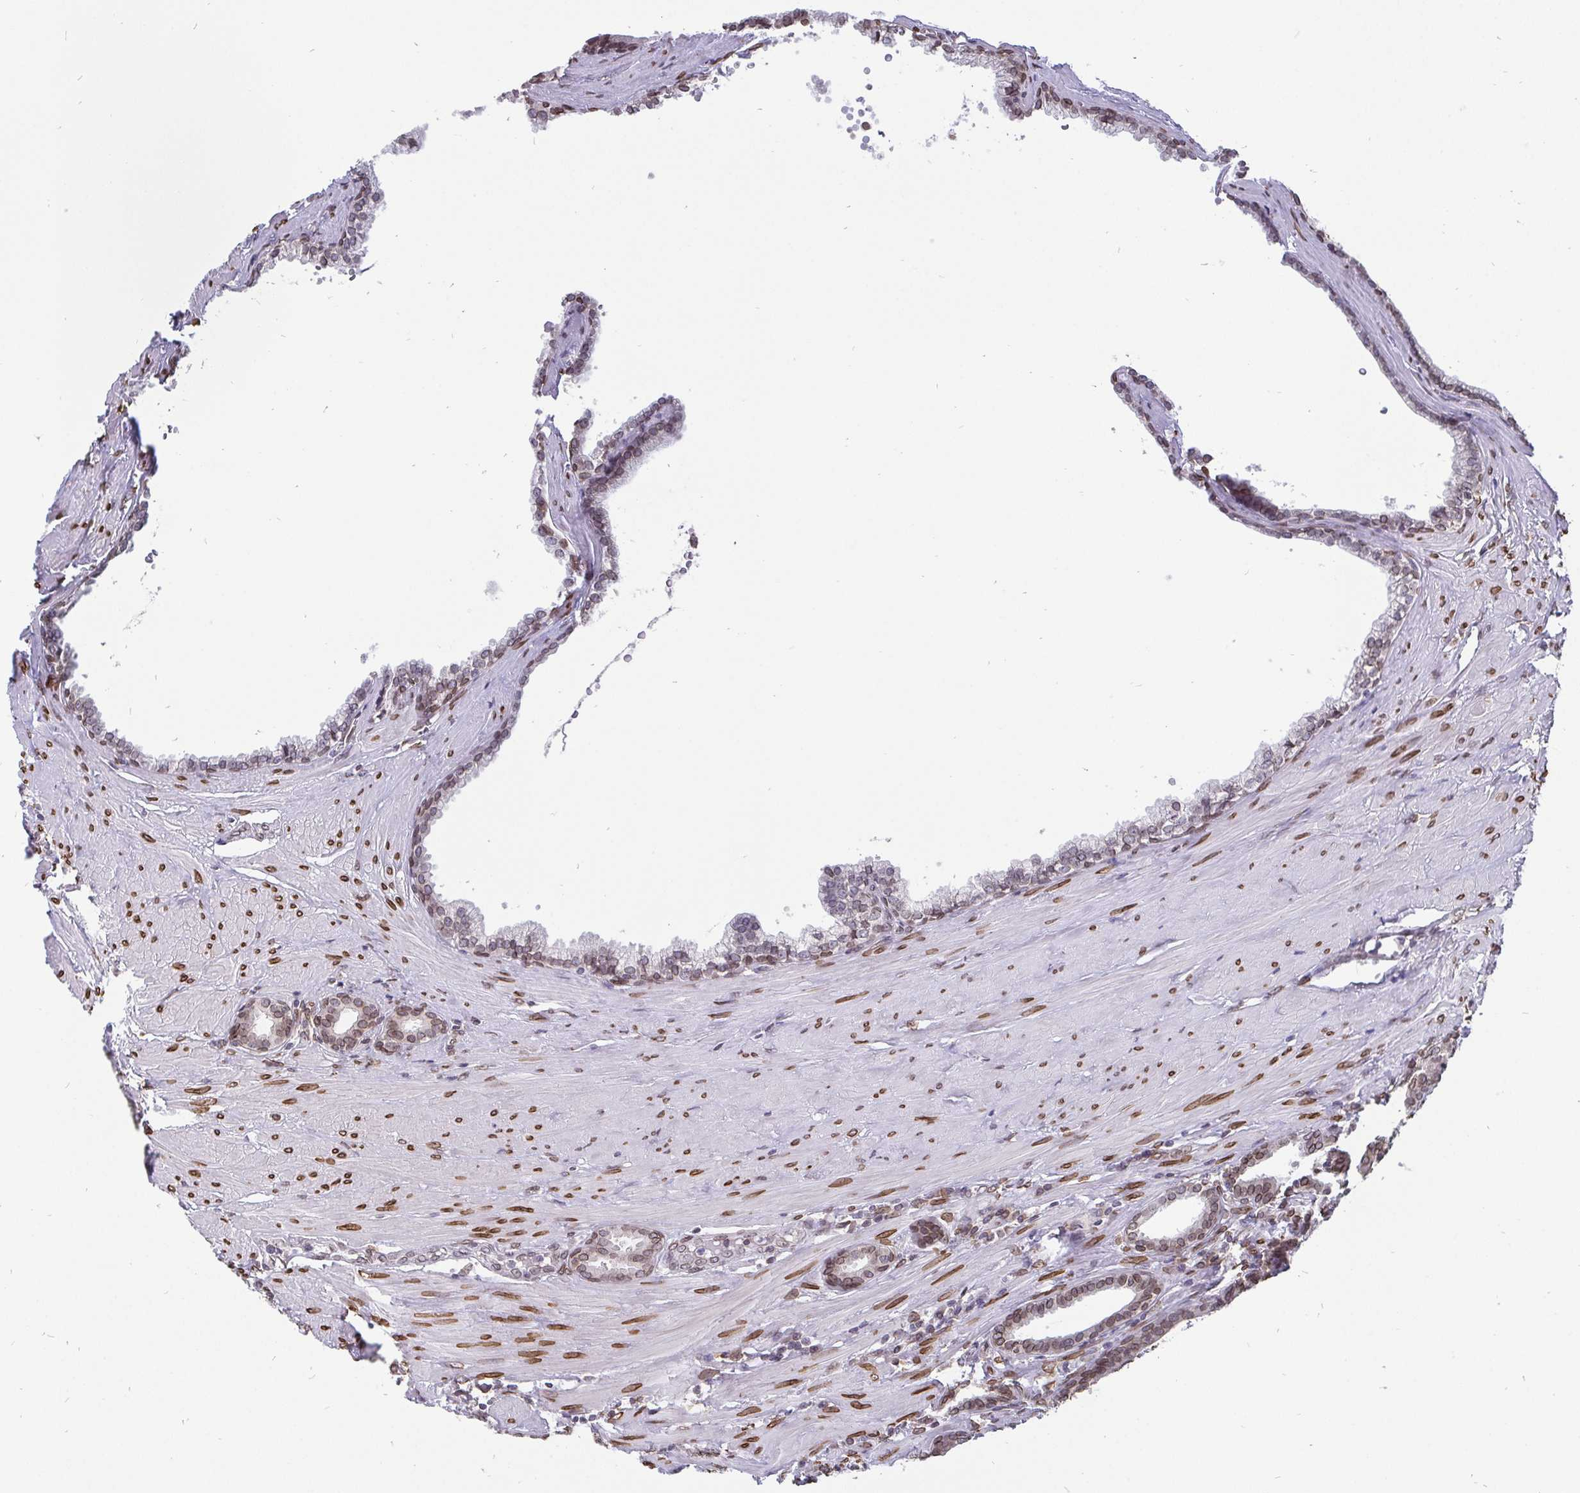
{"staining": {"intensity": "moderate", "quantity": ">75%", "location": "cytoplasmic/membranous,nuclear"}, "tissue": "prostate", "cell_type": "Glandular cells", "image_type": "normal", "snomed": [{"axis": "morphology", "description": "Normal tissue, NOS"}, {"axis": "topography", "description": "Prostate"}, {"axis": "topography", "description": "Peripheral nerve tissue"}], "caption": "Glandular cells demonstrate medium levels of moderate cytoplasmic/membranous,nuclear staining in about >75% of cells in benign prostate. Immunohistochemistry stains the protein in brown and the nuclei are stained blue.", "gene": "EMD", "patient": {"sex": "male", "age": 55}}